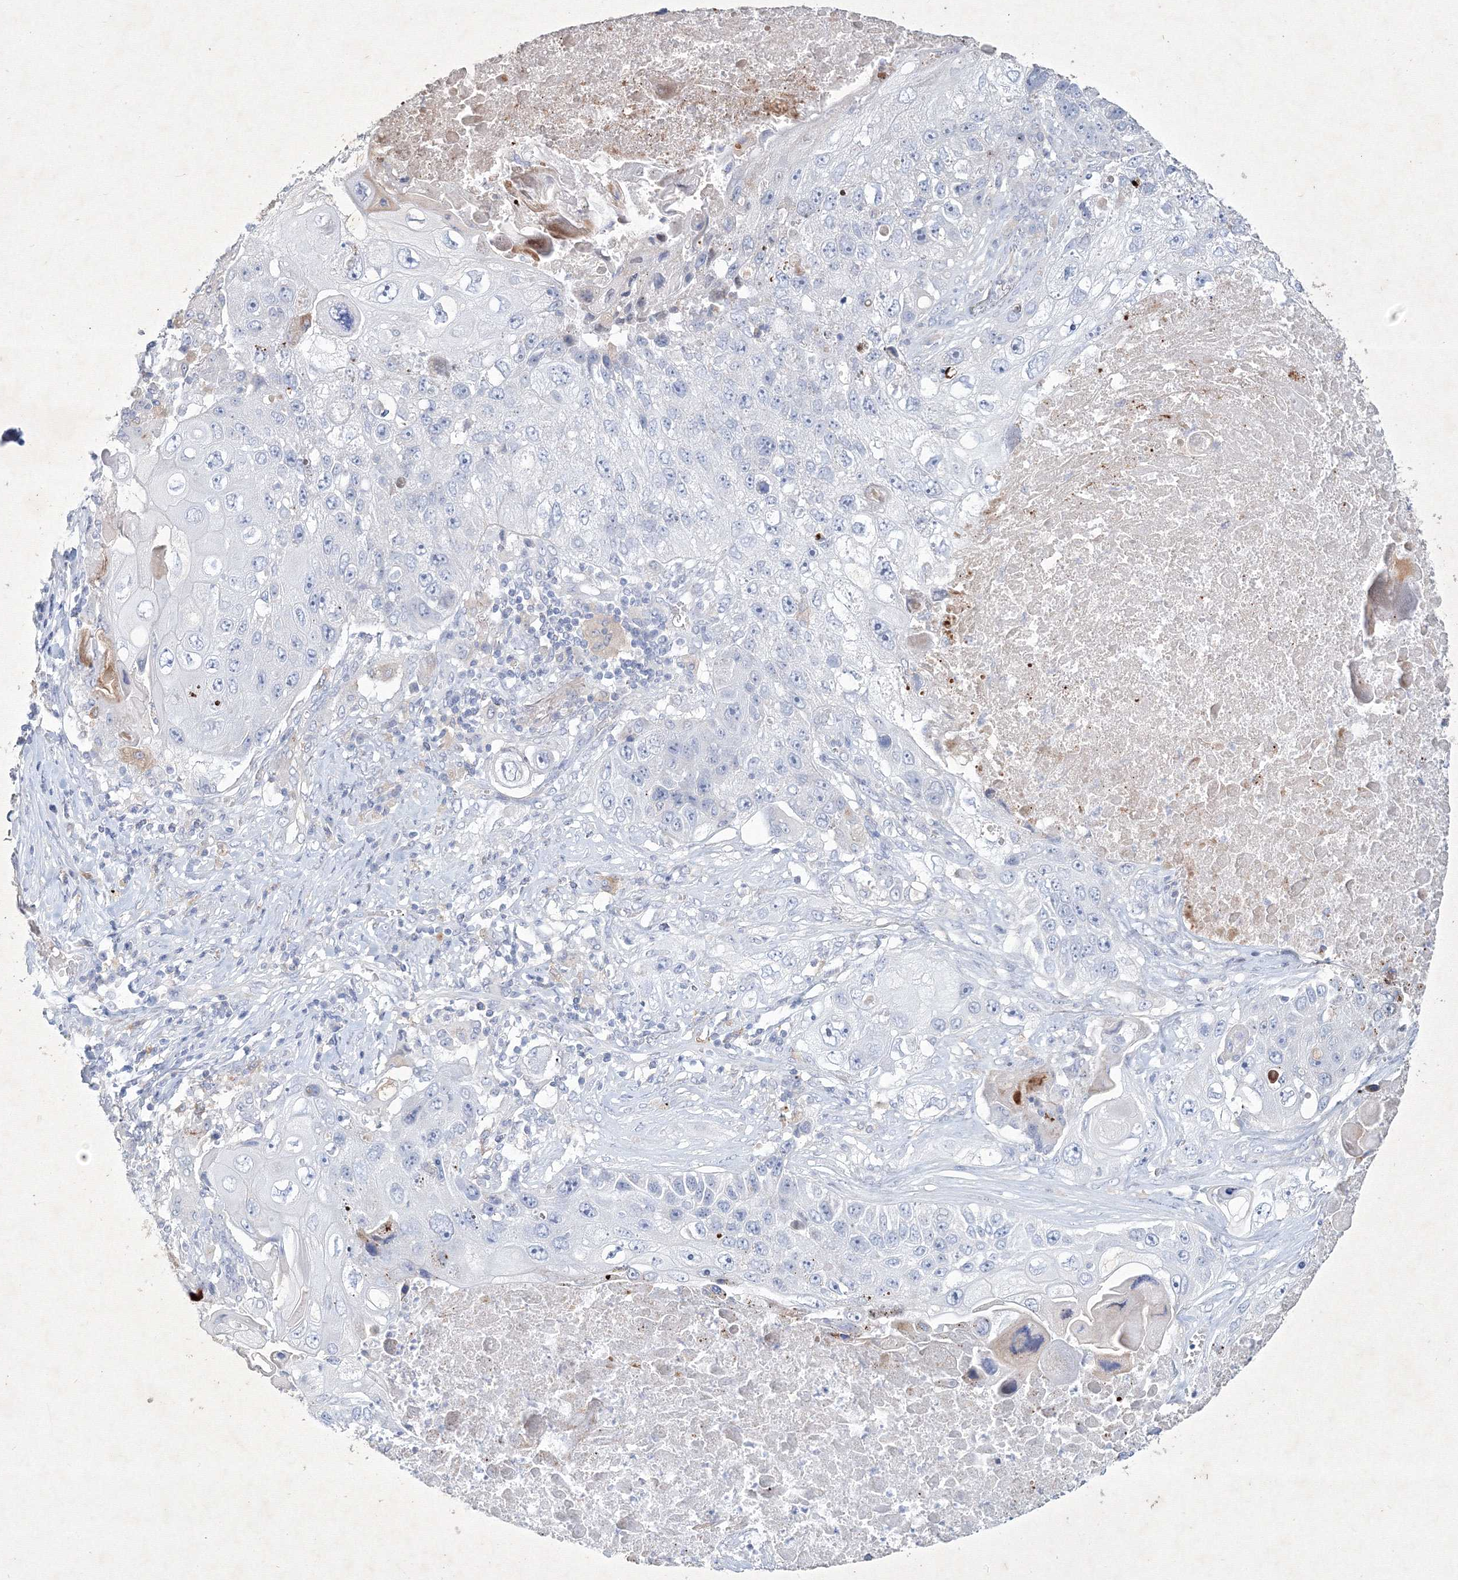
{"staining": {"intensity": "negative", "quantity": "none", "location": "none"}, "tissue": "lung cancer", "cell_type": "Tumor cells", "image_type": "cancer", "snomed": [{"axis": "morphology", "description": "Squamous cell carcinoma, NOS"}, {"axis": "topography", "description": "Lung"}], "caption": "A micrograph of lung squamous cell carcinoma stained for a protein shows no brown staining in tumor cells.", "gene": "CXXC4", "patient": {"sex": "male", "age": 61}}